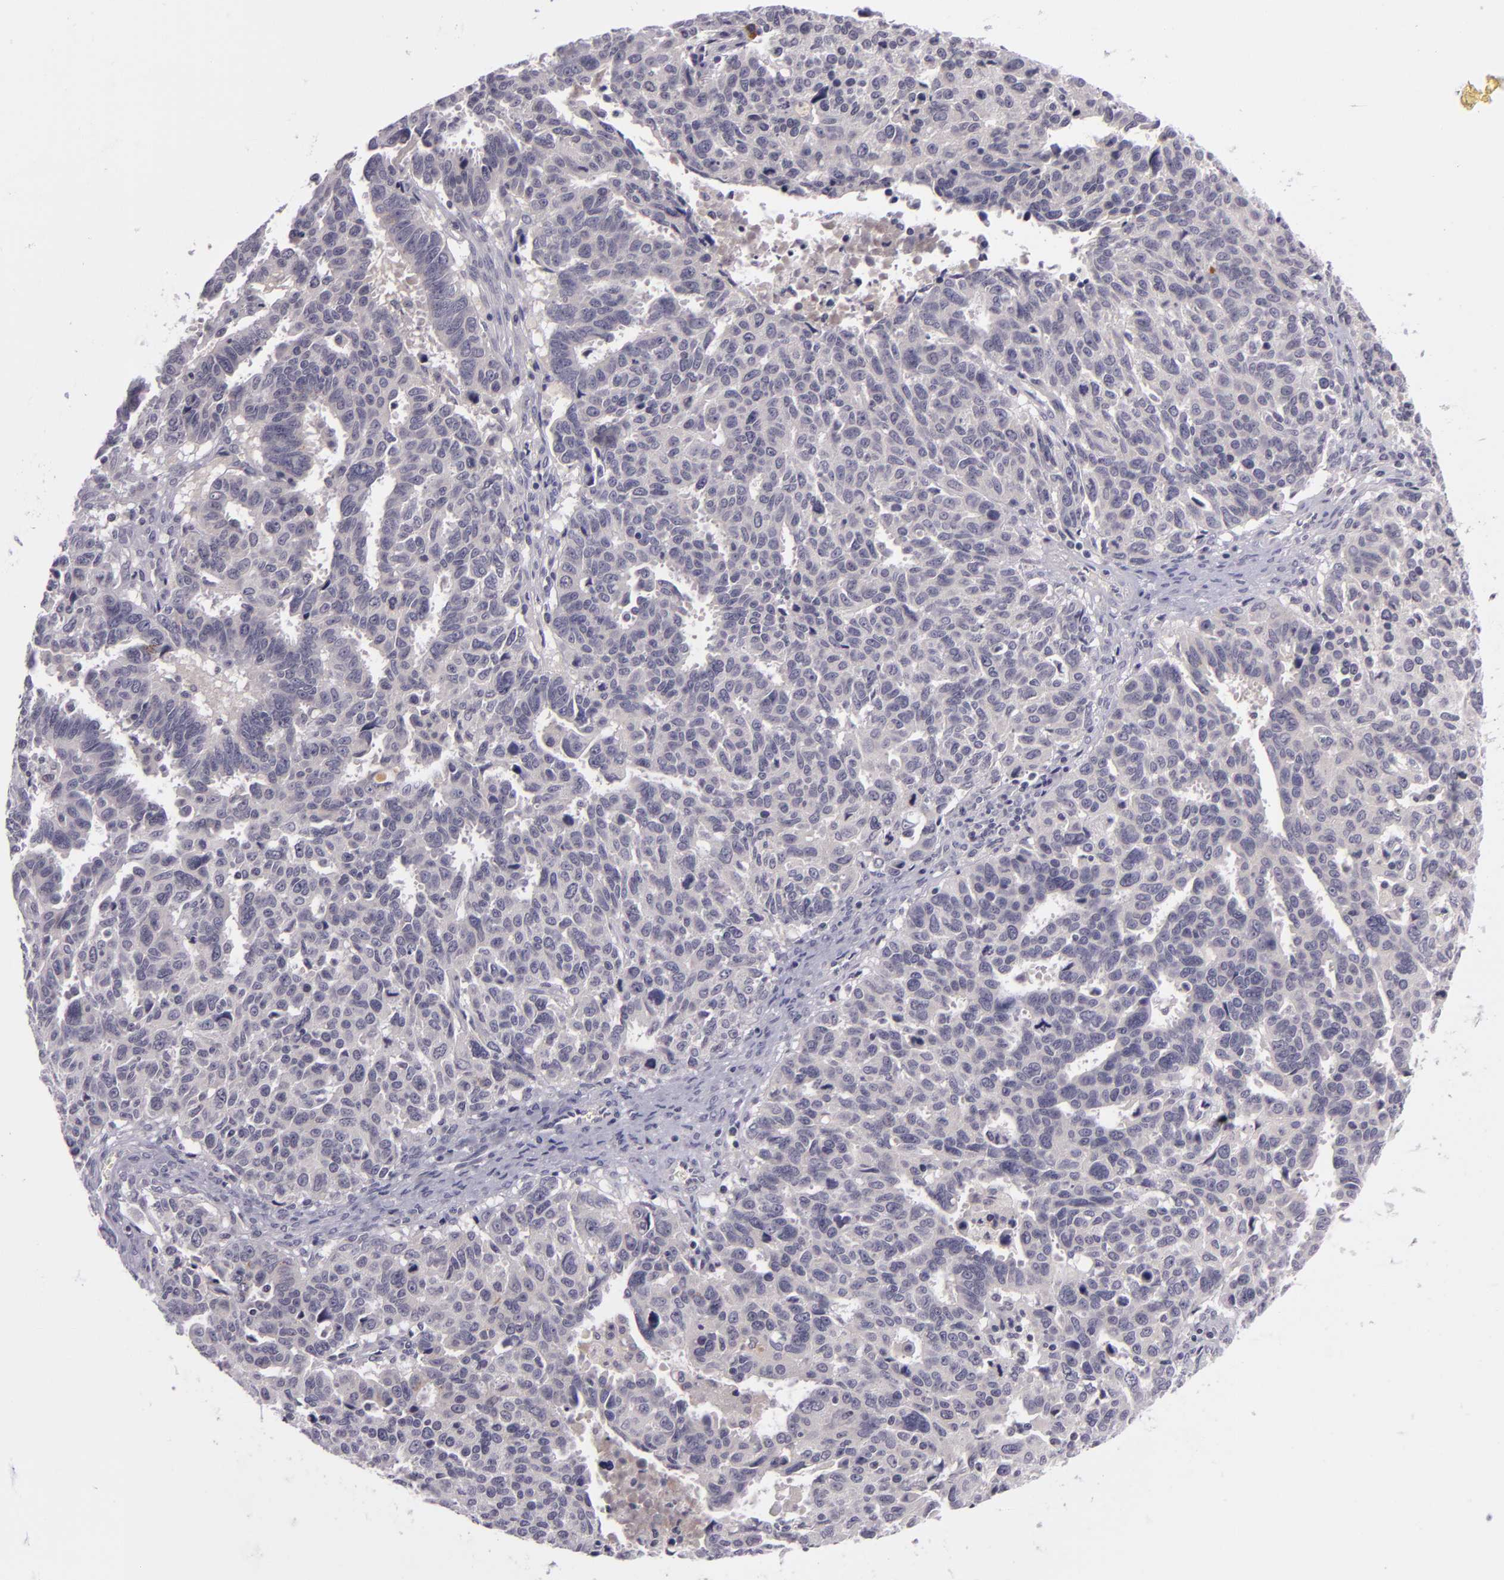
{"staining": {"intensity": "negative", "quantity": "none", "location": "none"}, "tissue": "ovarian cancer", "cell_type": "Tumor cells", "image_type": "cancer", "snomed": [{"axis": "morphology", "description": "Carcinoma, endometroid"}, {"axis": "morphology", "description": "Cystadenocarcinoma, serous, NOS"}, {"axis": "topography", "description": "Ovary"}], "caption": "This is an immunohistochemistry histopathology image of human endometroid carcinoma (ovarian). There is no expression in tumor cells.", "gene": "DAG1", "patient": {"sex": "female", "age": 45}}